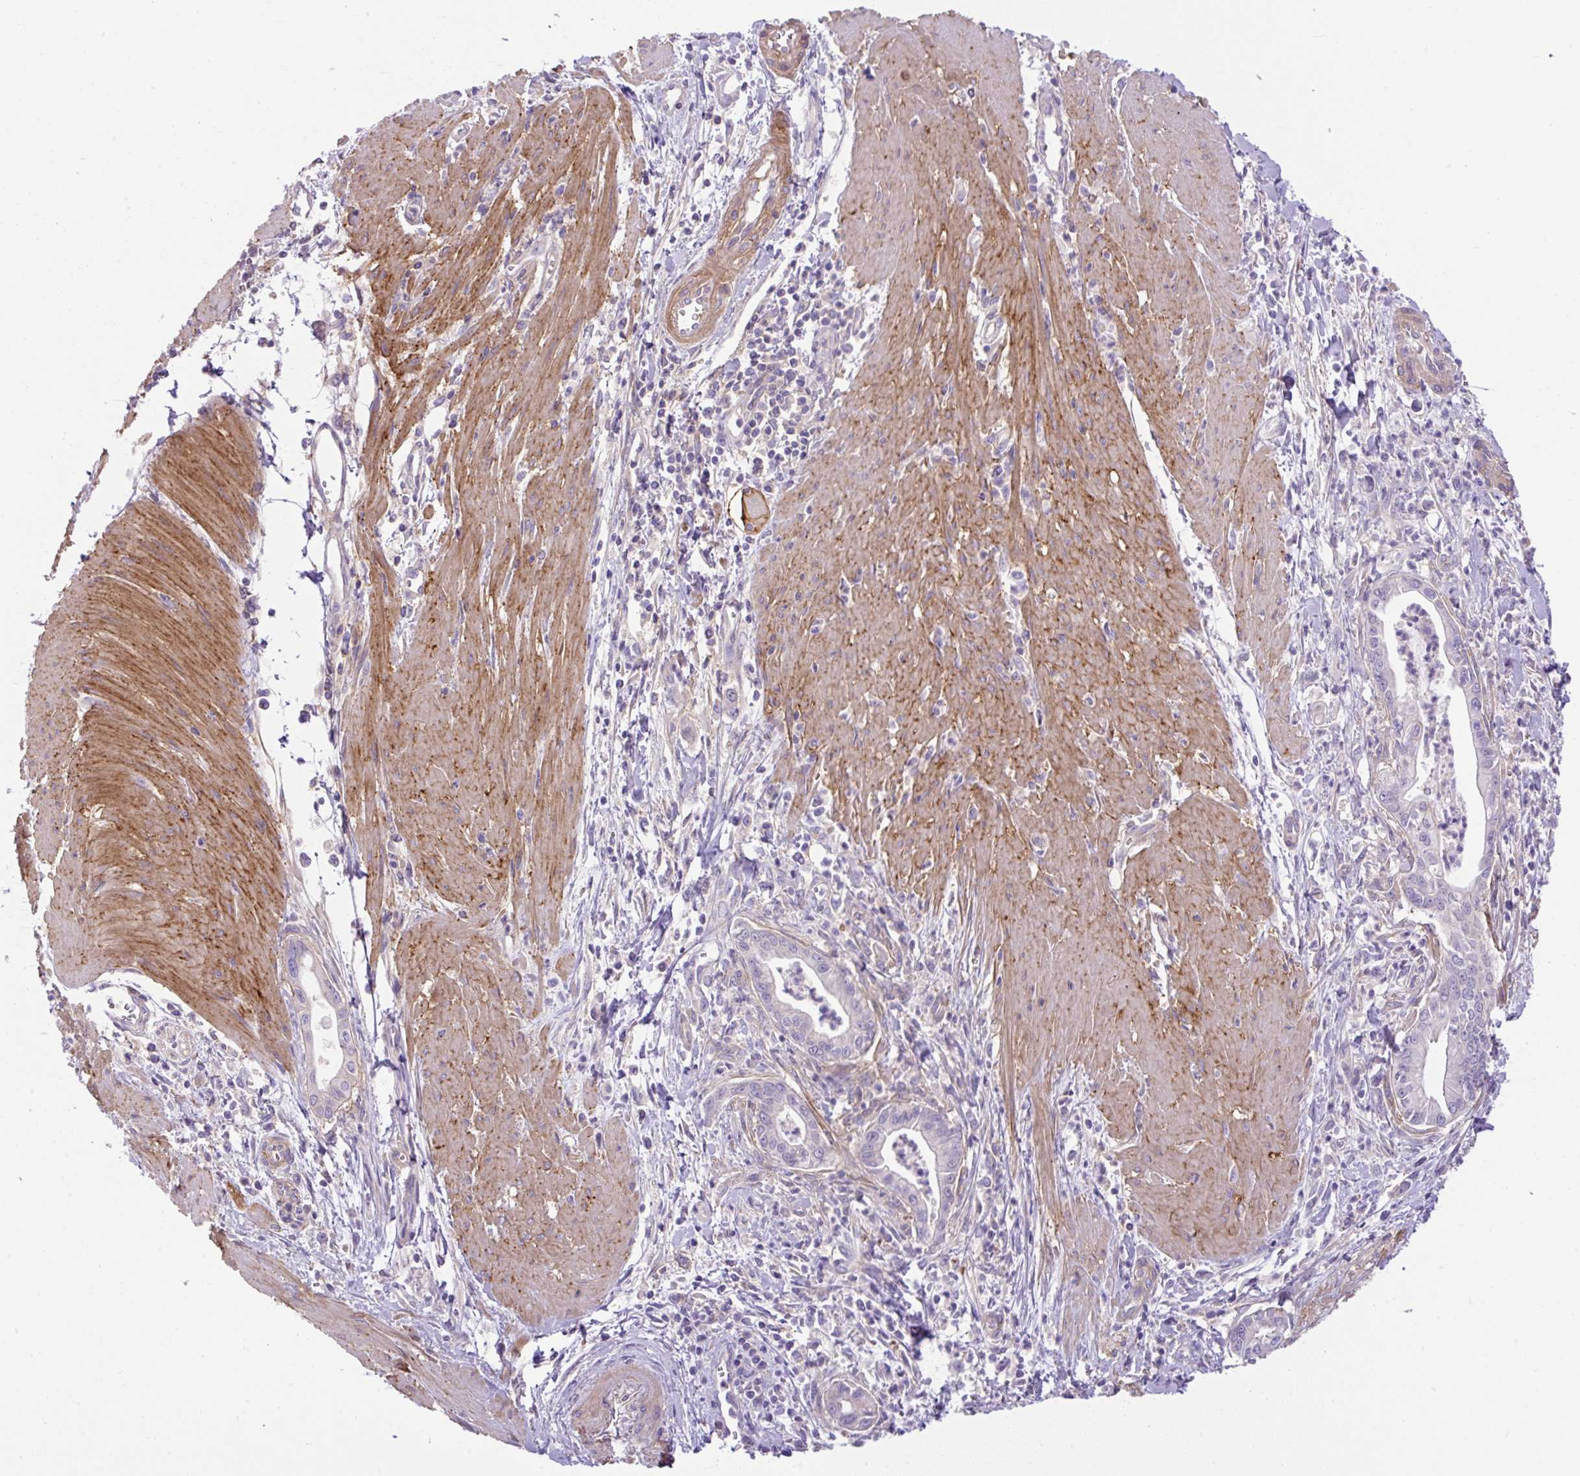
{"staining": {"intensity": "negative", "quantity": "none", "location": "none"}, "tissue": "pancreatic cancer", "cell_type": "Tumor cells", "image_type": "cancer", "snomed": [{"axis": "morphology", "description": "Adenocarcinoma, NOS"}, {"axis": "topography", "description": "Pancreas"}], "caption": "This is a photomicrograph of immunohistochemistry staining of pancreatic cancer (adenocarcinoma), which shows no positivity in tumor cells.", "gene": "NPTN", "patient": {"sex": "male", "age": 78}}